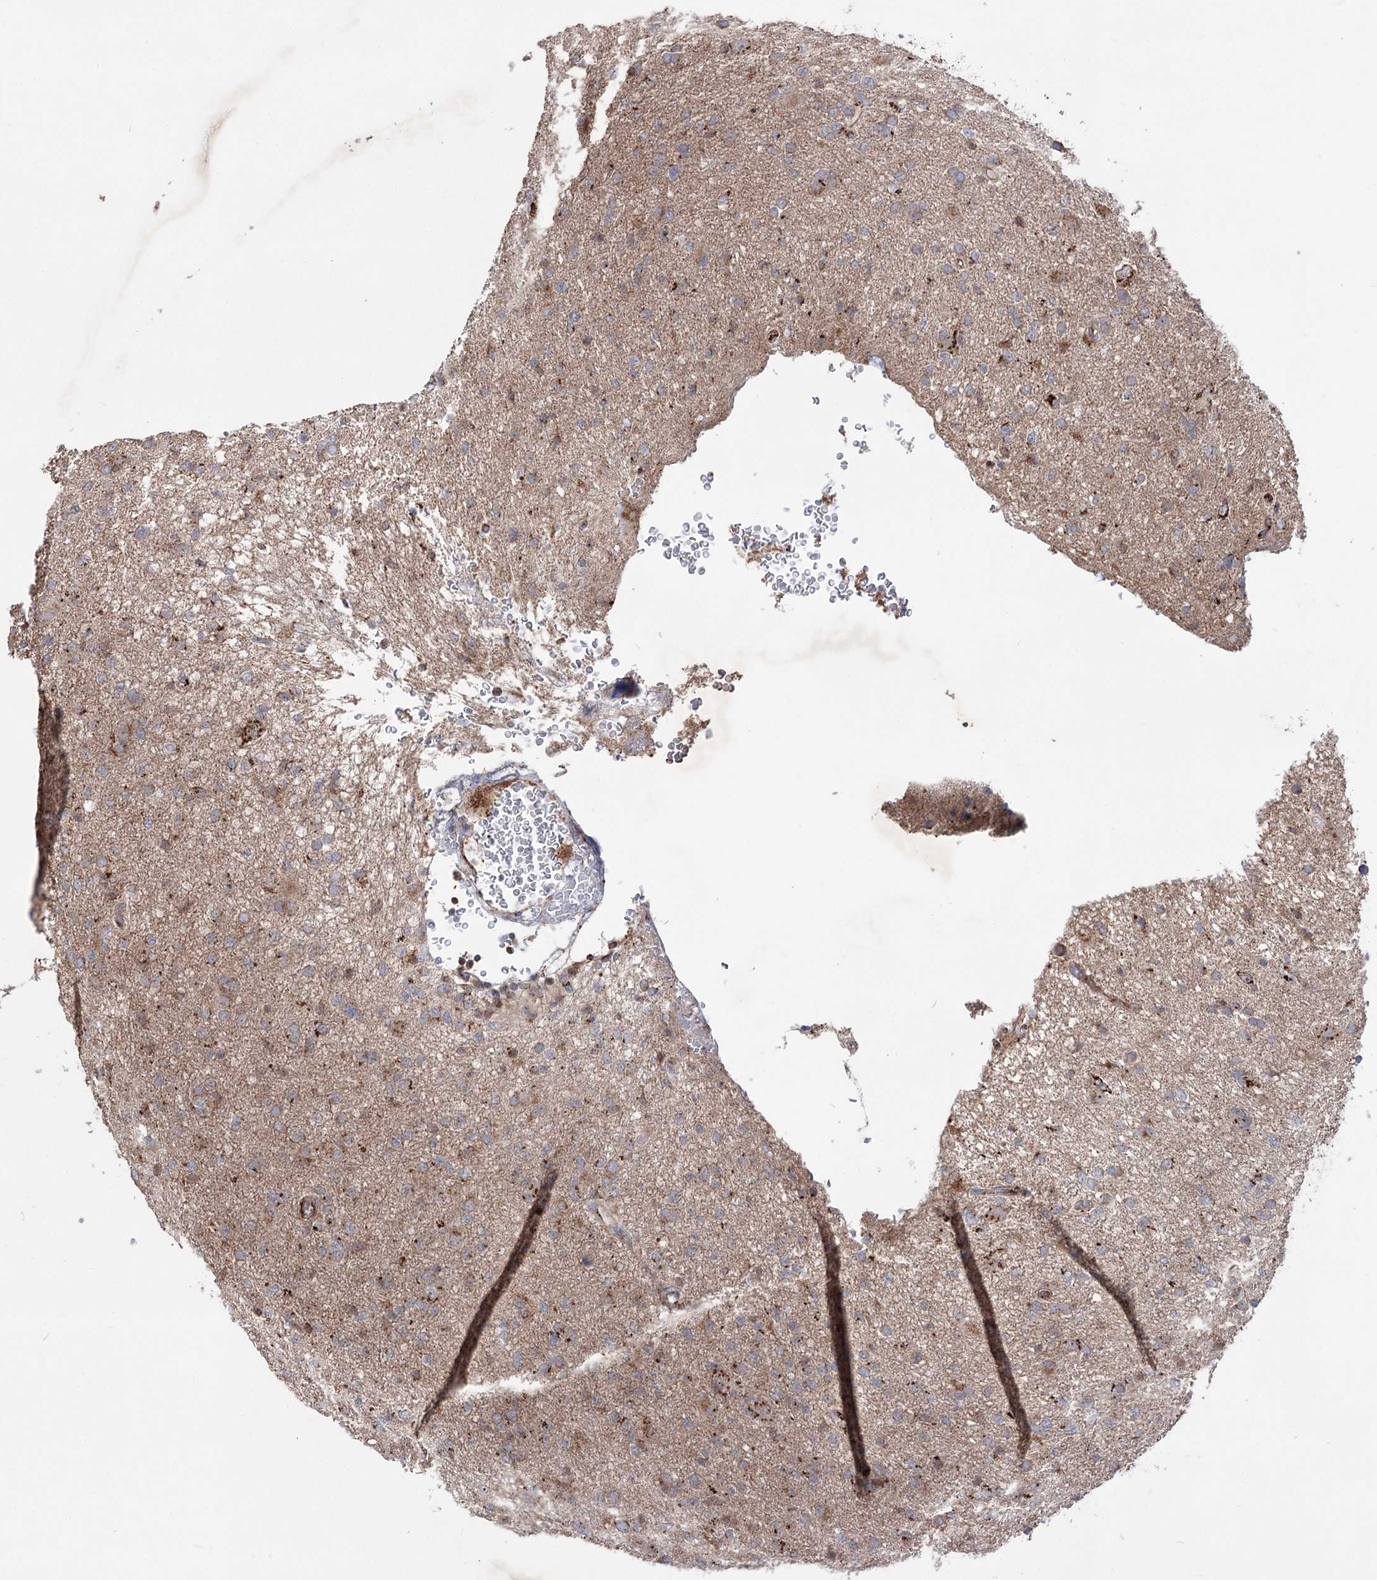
{"staining": {"intensity": "strong", "quantity": "<25%", "location": "cytoplasmic/membranous"}, "tissue": "glioma", "cell_type": "Tumor cells", "image_type": "cancer", "snomed": [{"axis": "morphology", "description": "Glioma, malignant, High grade"}, {"axis": "topography", "description": "Brain"}], "caption": "Immunohistochemistry (IHC) micrograph of neoplastic tissue: malignant high-grade glioma stained using immunohistochemistry demonstrates medium levels of strong protein expression localized specifically in the cytoplasmic/membranous of tumor cells, appearing as a cytoplasmic/membranous brown color.", "gene": "ARHGAP20", "patient": {"sex": "female", "age": 57}}